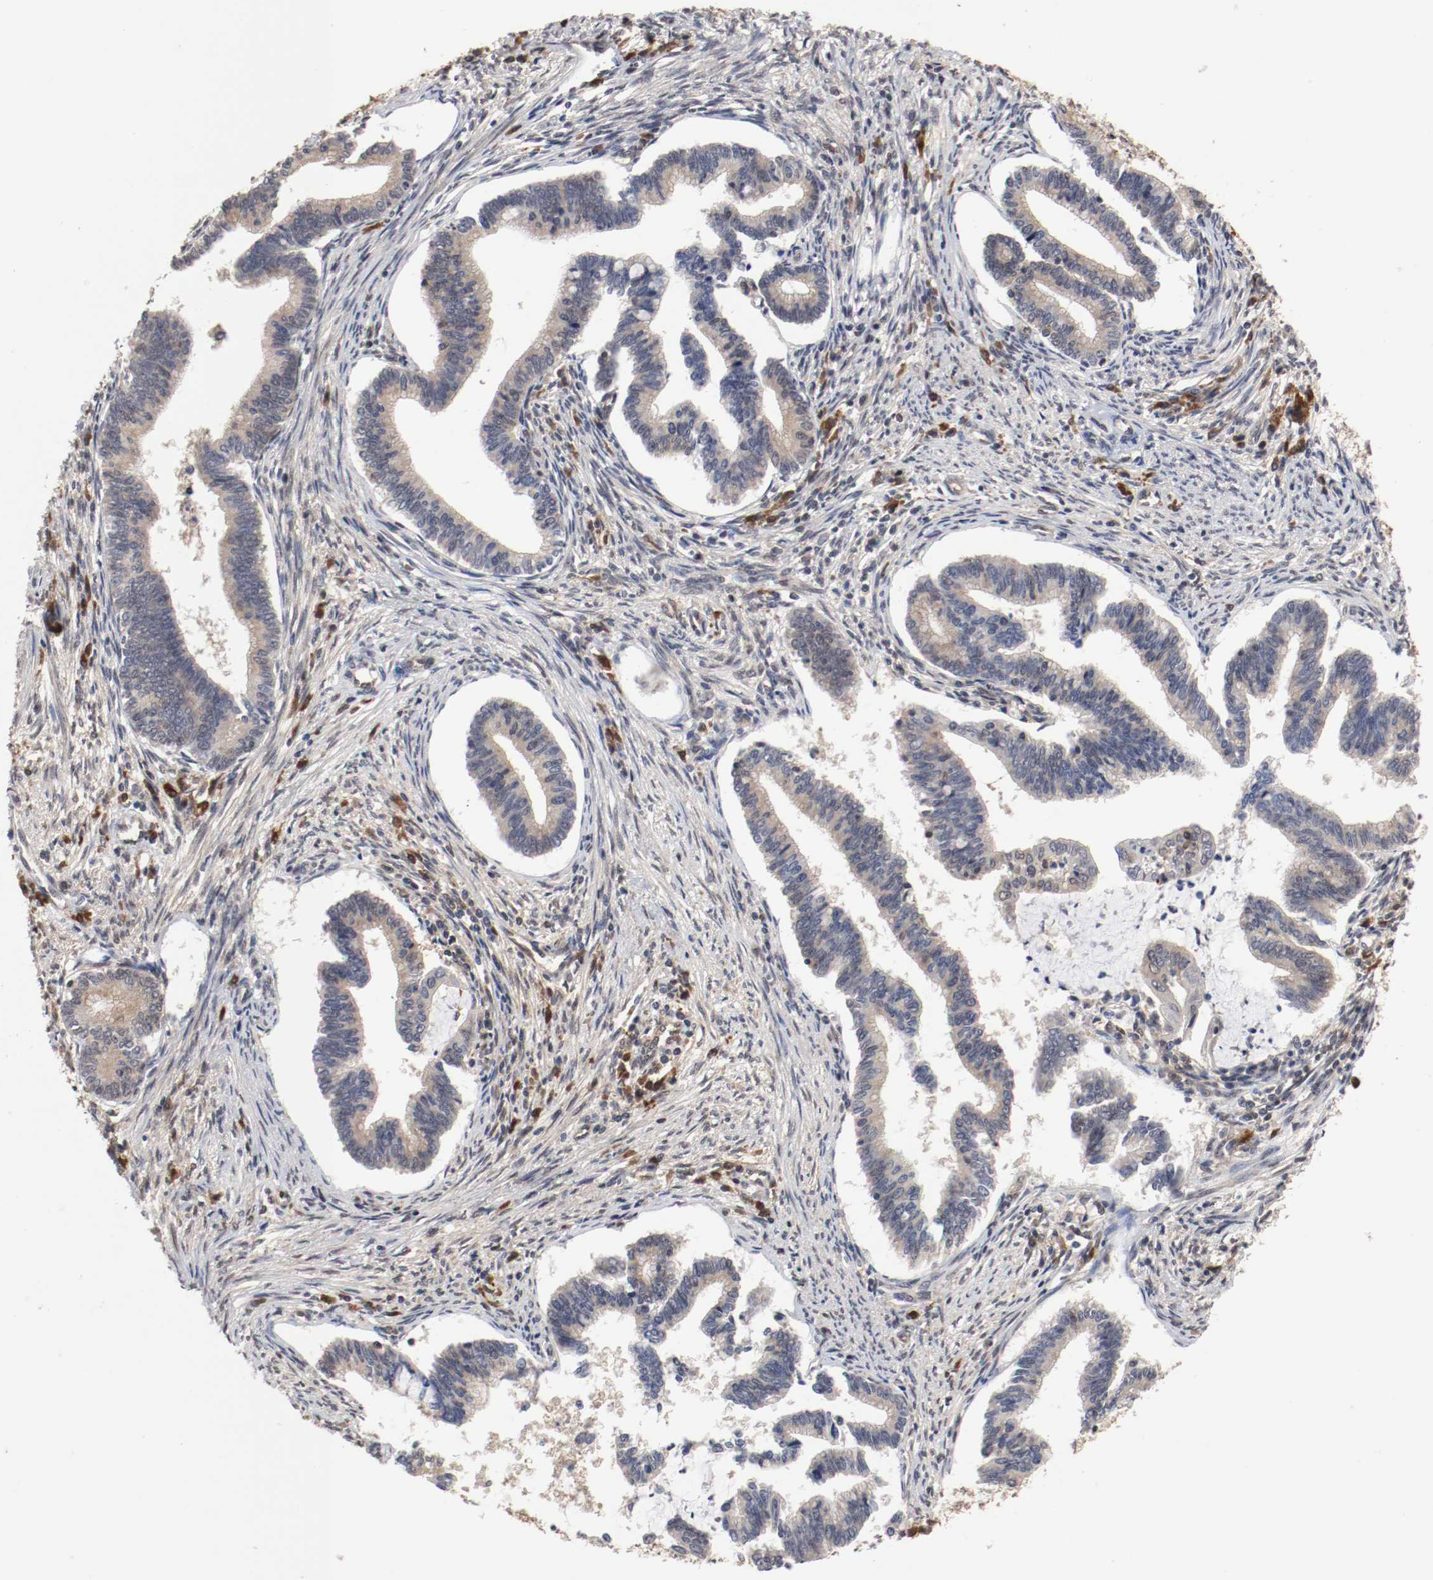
{"staining": {"intensity": "moderate", "quantity": ">75%", "location": "cytoplasmic/membranous"}, "tissue": "cervical cancer", "cell_type": "Tumor cells", "image_type": "cancer", "snomed": [{"axis": "morphology", "description": "Adenocarcinoma, NOS"}, {"axis": "topography", "description": "Cervix"}], "caption": "About >75% of tumor cells in cervical cancer demonstrate moderate cytoplasmic/membranous protein staining as visualized by brown immunohistochemical staining.", "gene": "AFG3L2", "patient": {"sex": "female", "age": 36}}